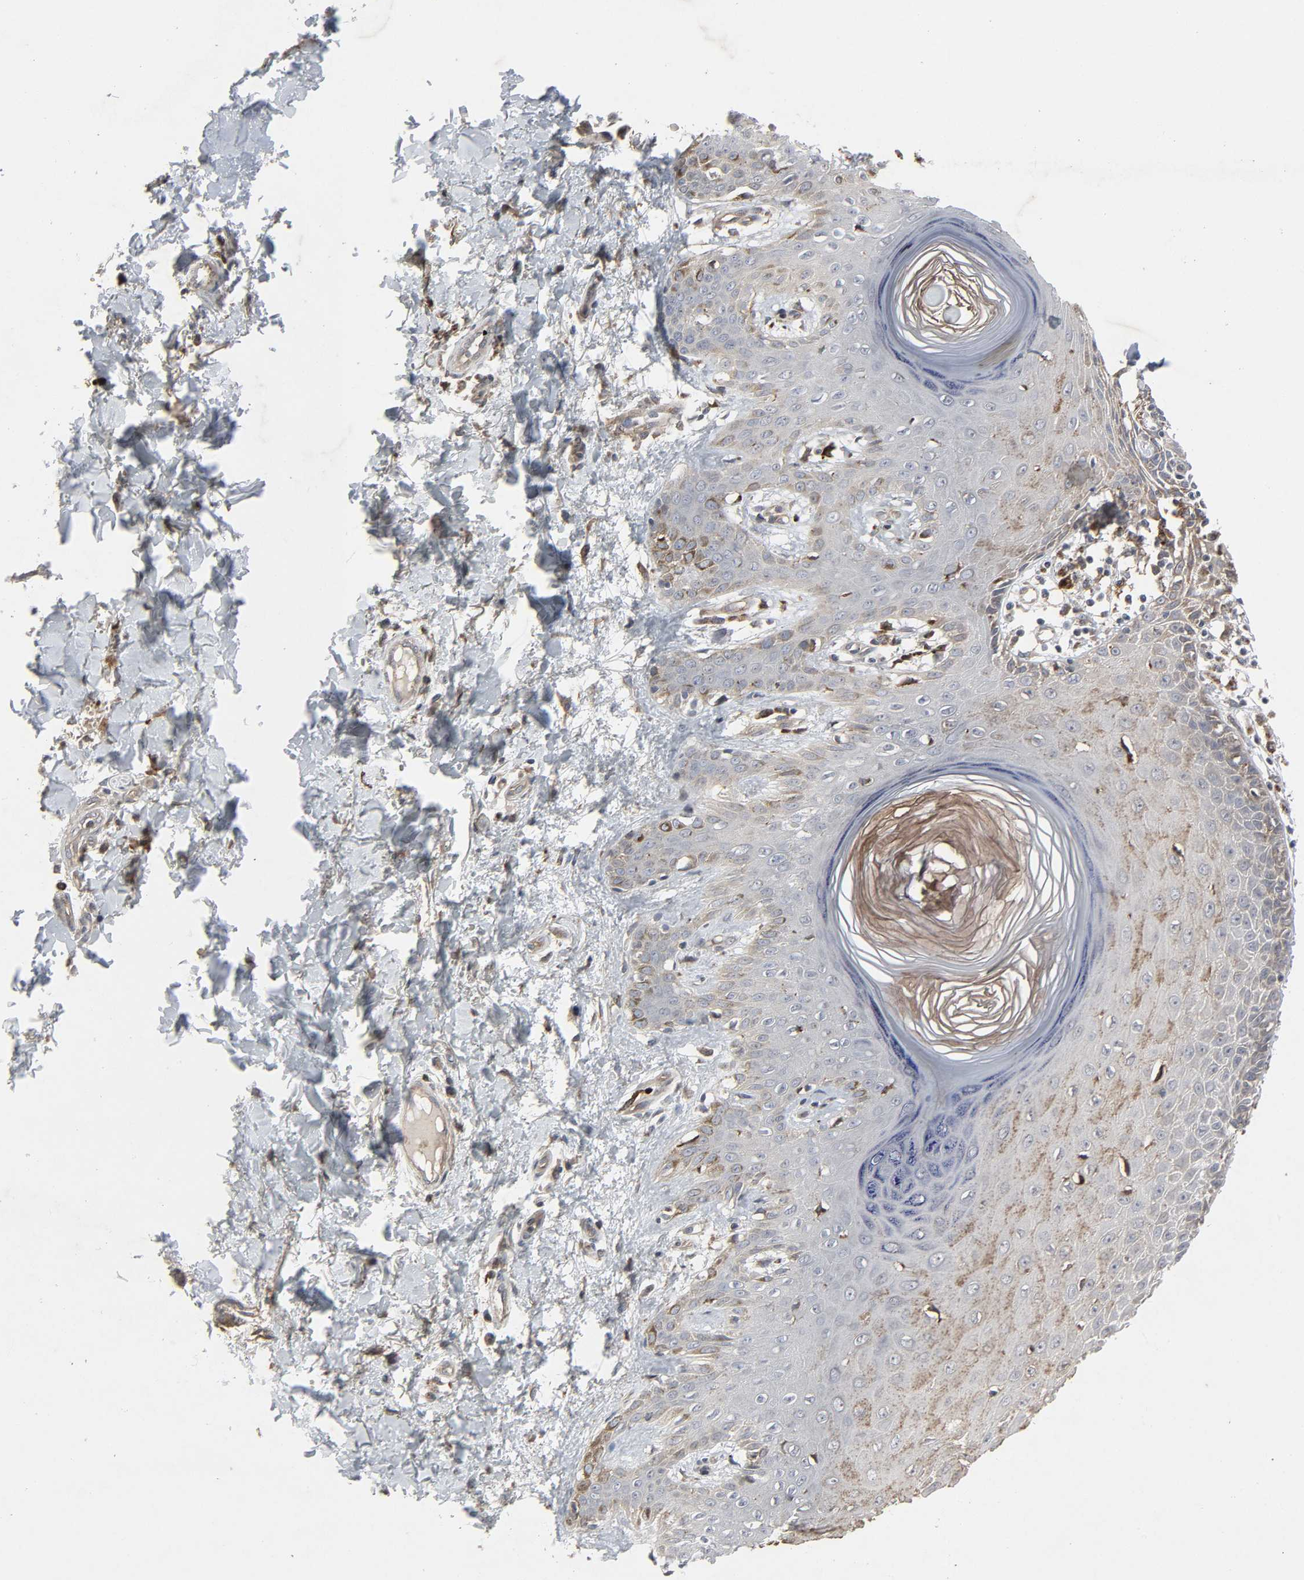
{"staining": {"intensity": "weak", "quantity": ">75%", "location": "cytoplasmic/membranous"}, "tissue": "skin cancer", "cell_type": "Tumor cells", "image_type": "cancer", "snomed": [{"axis": "morphology", "description": "Basal cell carcinoma"}, {"axis": "topography", "description": "Skin"}], "caption": "Tumor cells reveal low levels of weak cytoplasmic/membranous positivity in approximately >75% of cells in human skin basal cell carcinoma.", "gene": "ADCY4", "patient": {"sex": "male", "age": 67}}